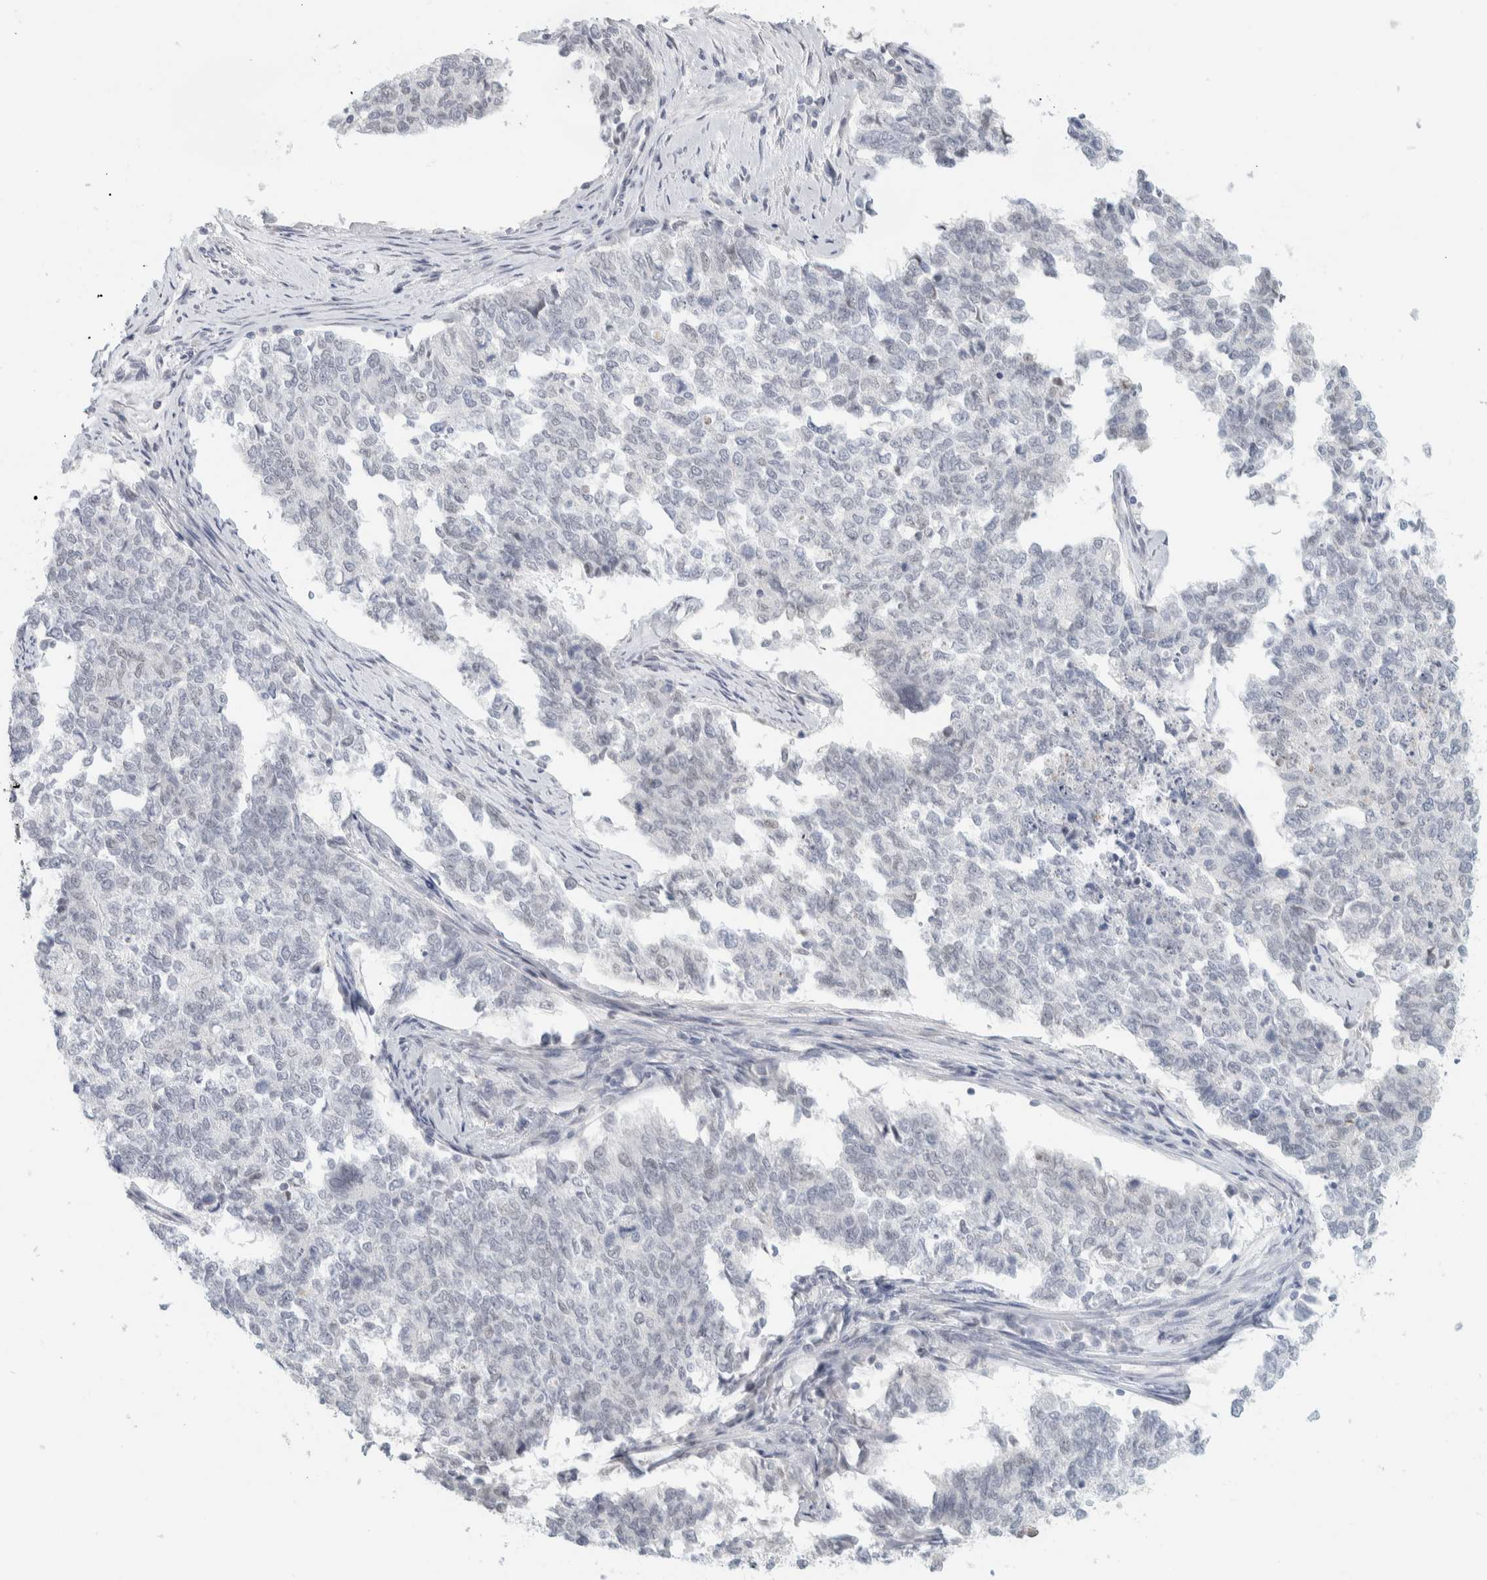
{"staining": {"intensity": "negative", "quantity": "none", "location": "none"}, "tissue": "cervical cancer", "cell_type": "Tumor cells", "image_type": "cancer", "snomed": [{"axis": "morphology", "description": "Squamous cell carcinoma, NOS"}, {"axis": "topography", "description": "Cervix"}], "caption": "Tumor cells are negative for brown protein staining in cervical cancer.", "gene": "CDH17", "patient": {"sex": "female", "age": 63}}